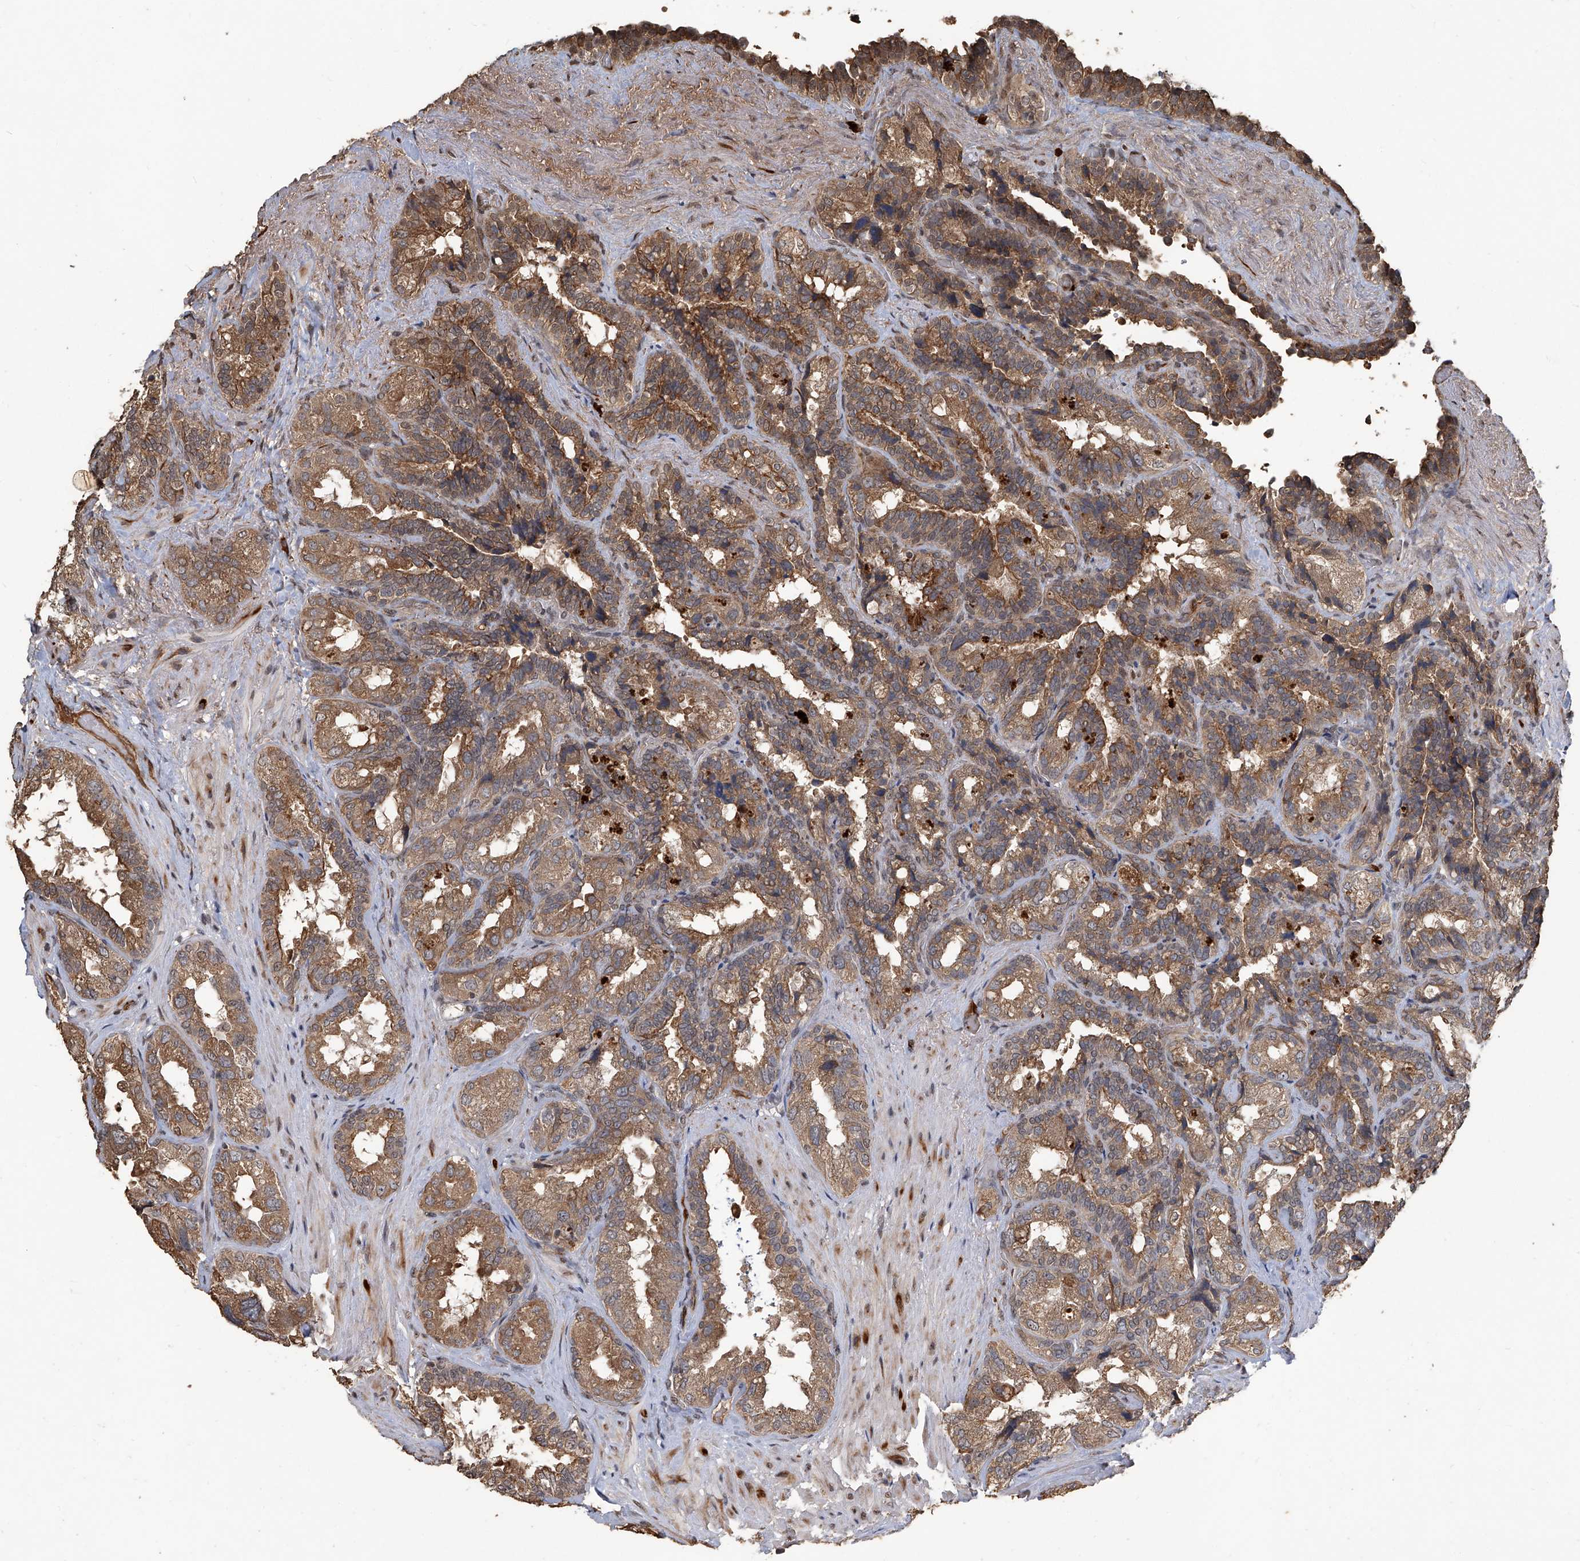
{"staining": {"intensity": "moderate", "quantity": ">75%", "location": "cytoplasmic/membranous"}, "tissue": "seminal vesicle", "cell_type": "Glandular cells", "image_type": "normal", "snomed": [{"axis": "morphology", "description": "Normal tissue, NOS"}, {"axis": "topography", "description": "Seminal veicle"}, {"axis": "topography", "description": "Peripheral nerve tissue"}], "caption": "The photomicrograph exhibits staining of unremarkable seminal vesicle, revealing moderate cytoplasmic/membranous protein positivity (brown color) within glandular cells.", "gene": "GPR132", "patient": {"sex": "male", "age": 63}}